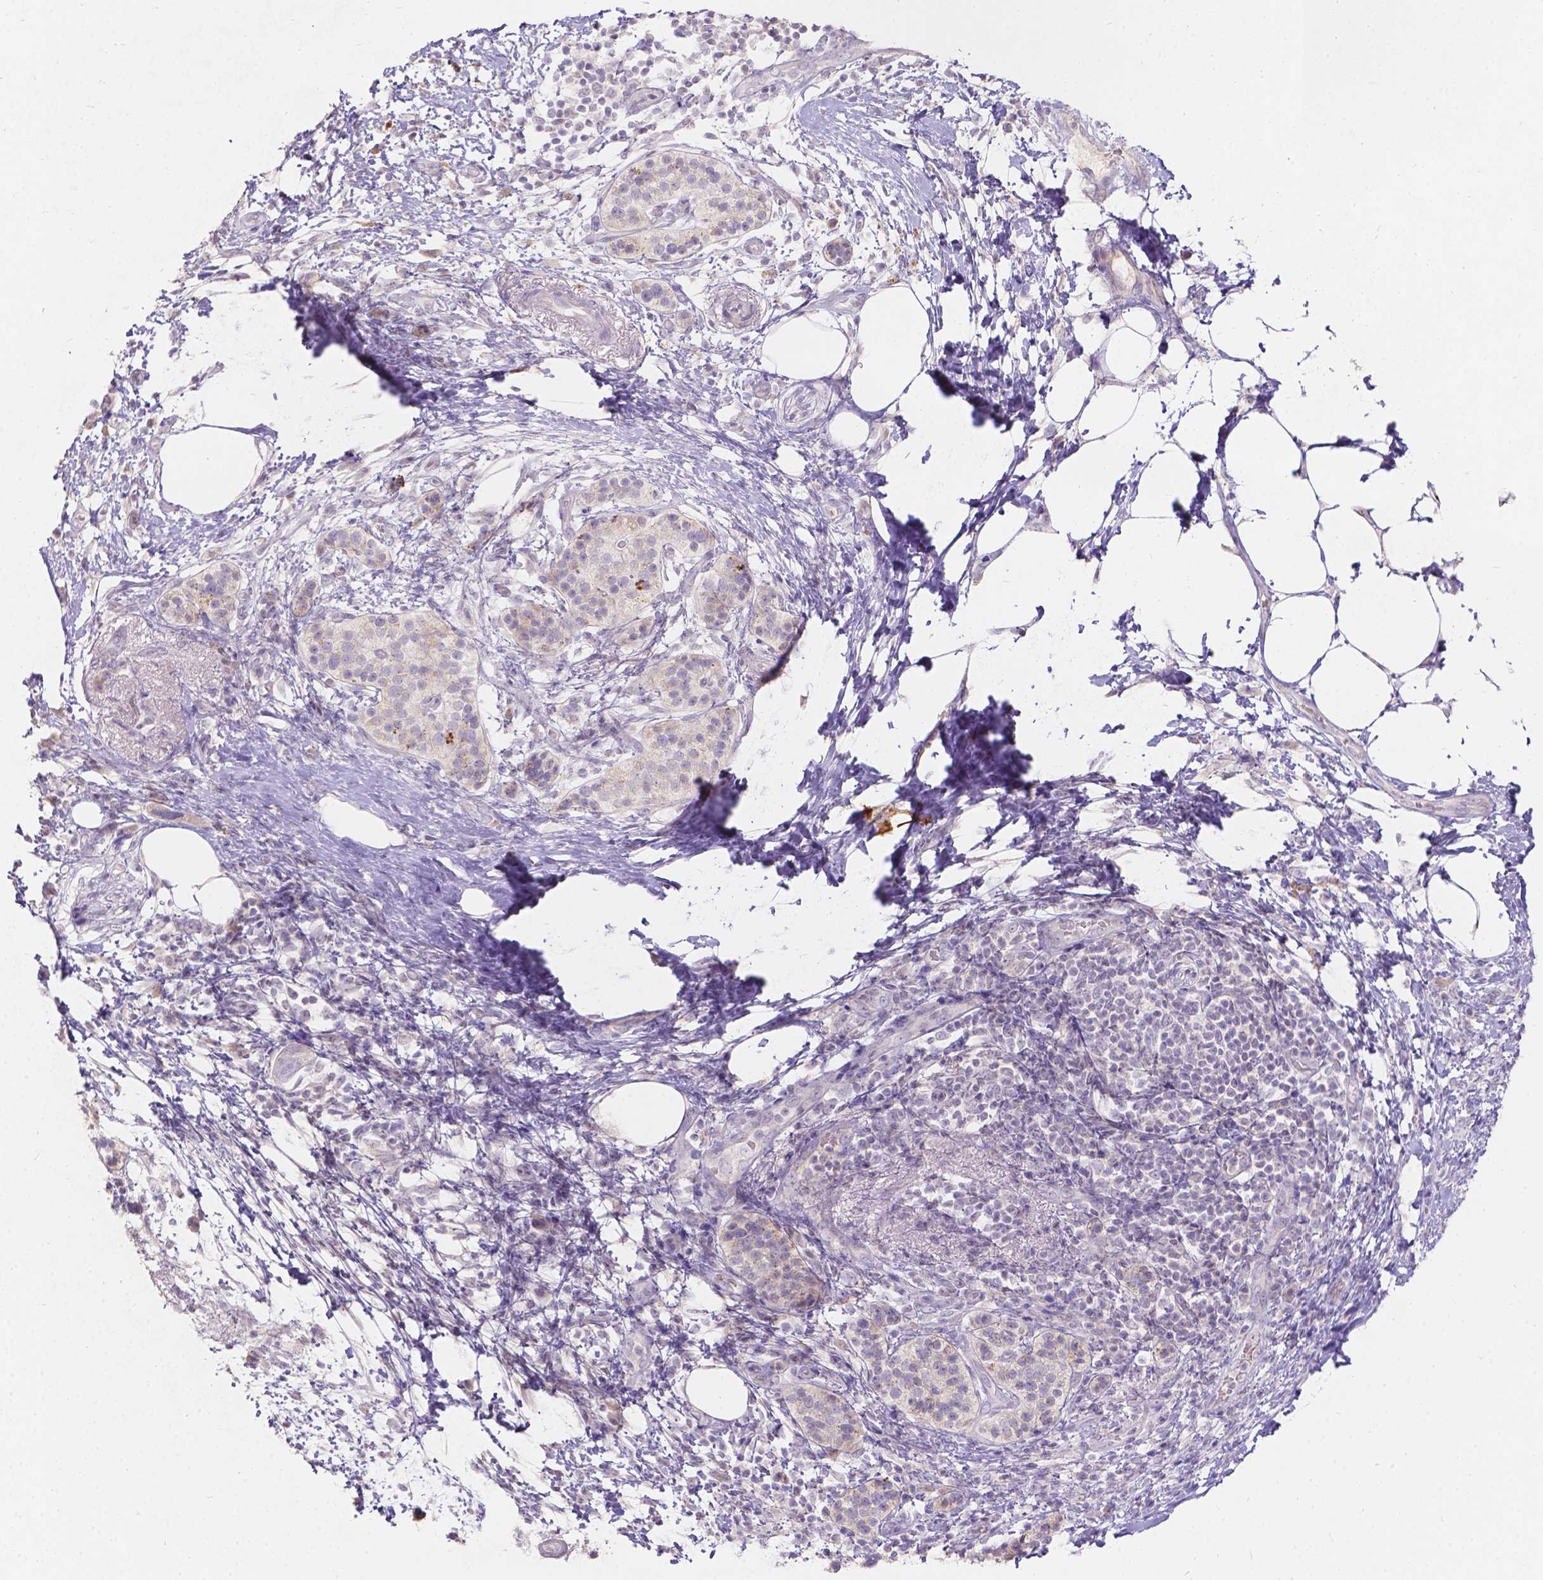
{"staining": {"intensity": "negative", "quantity": "none", "location": "none"}, "tissue": "pancreatic cancer", "cell_type": "Tumor cells", "image_type": "cancer", "snomed": [{"axis": "morphology", "description": "Adenocarcinoma, NOS"}, {"axis": "topography", "description": "Pancreas"}], "caption": "Protein analysis of pancreatic adenocarcinoma demonstrates no significant positivity in tumor cells.", "gene": "DCAF4L1", "patient": {"sex": "female", "age": 72}}